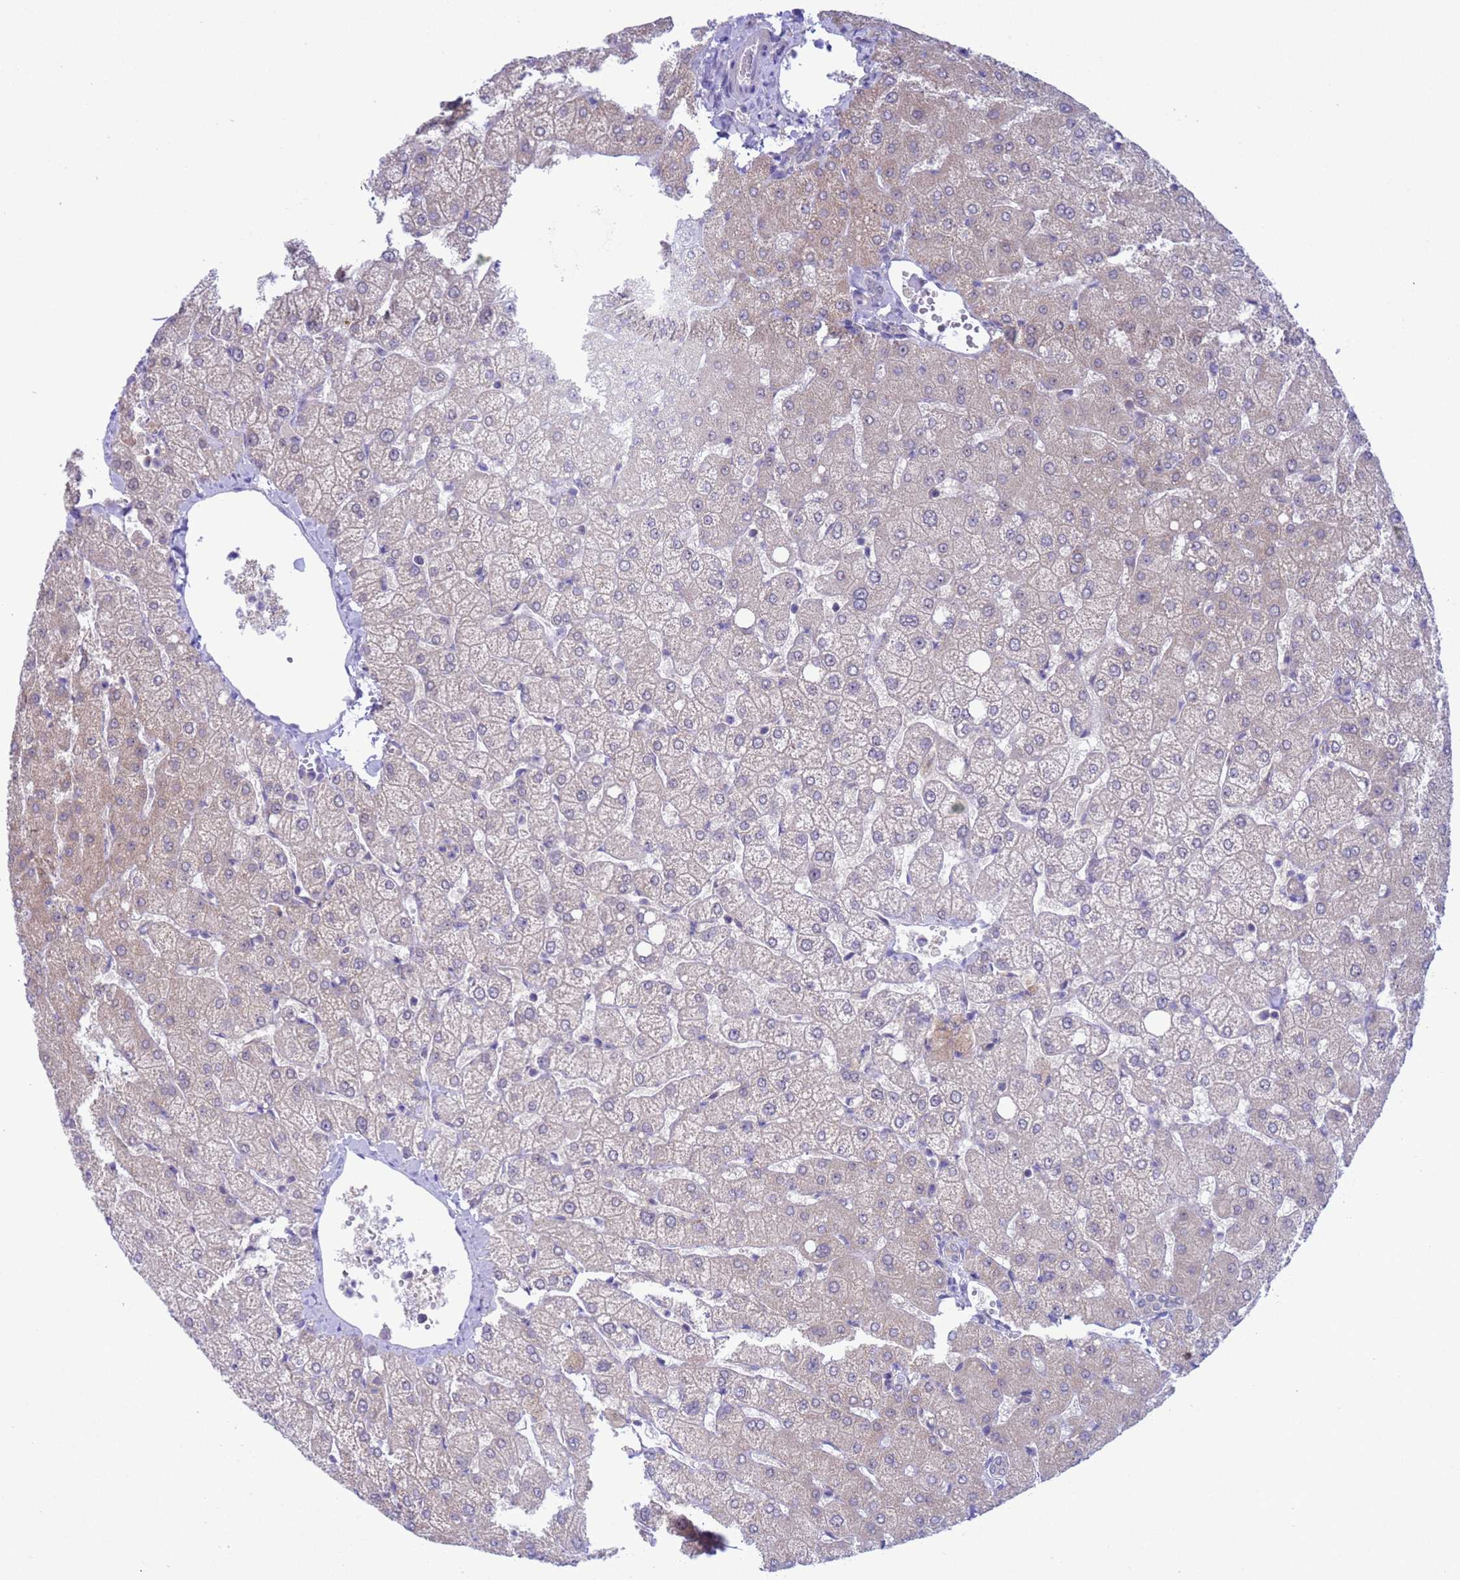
{"staining": {"intensity": "negative", "quantity": "none", "location": "none"}, "tissue": "liver", "cell_type": "Cholangiocytes", "image_type": "normal", "snomed": [{"axis": "morphology", "description": "Normal tissue, NOS"}, {"axis": "topography", "description": "Liver"}], "caption": "A micrograph of human liver is negative for staining in cholangiocytes. (DAB immunohistochemistry, high magnification).", "gene": "ZNF461", "patient": {"sex": "female", "age": 54}}